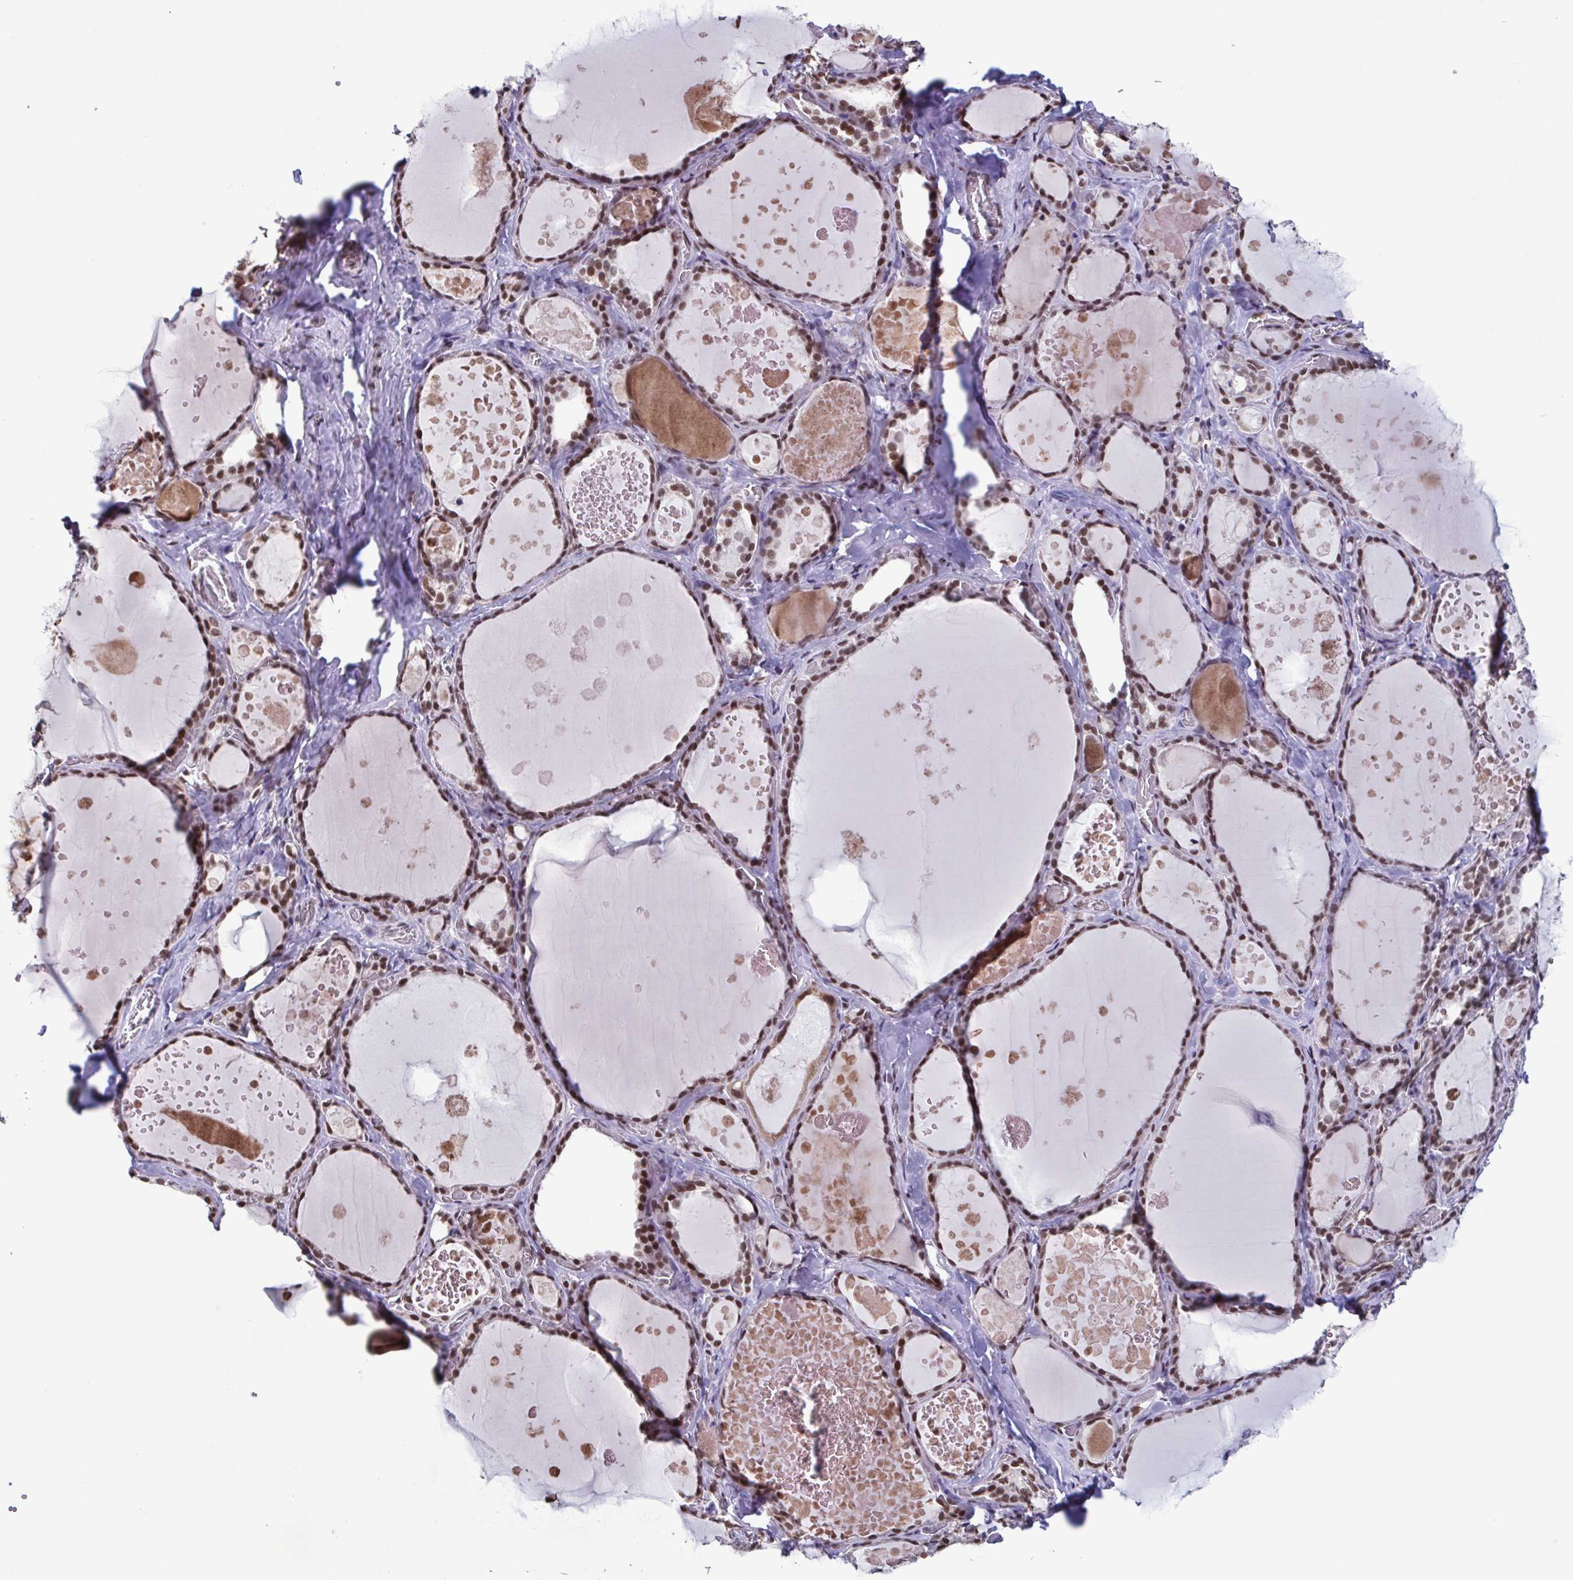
{"staining": {"intensity": "moderate", "quantity": ">75%", "location": "nuclear"}, "tissue": "thyroid gland", "cell_type": "Glandular cells", "image_type": "normal", "snomed": [{"axis": "morphology", "description": "Normal tissue, NOS"}, {"axis": "topography", "description": "Thyroid gland"}], "caption": "Normal thyroid gland was stained to show a protein in brown. There is medium levels of moderate nuclear positivity in approximately >75% of glandular cells. (DAB IHC, brown staining for protein, blue staining for nuclei).", "gene": "TIMM21", "patient": {"sex": "female", "age": 56}}